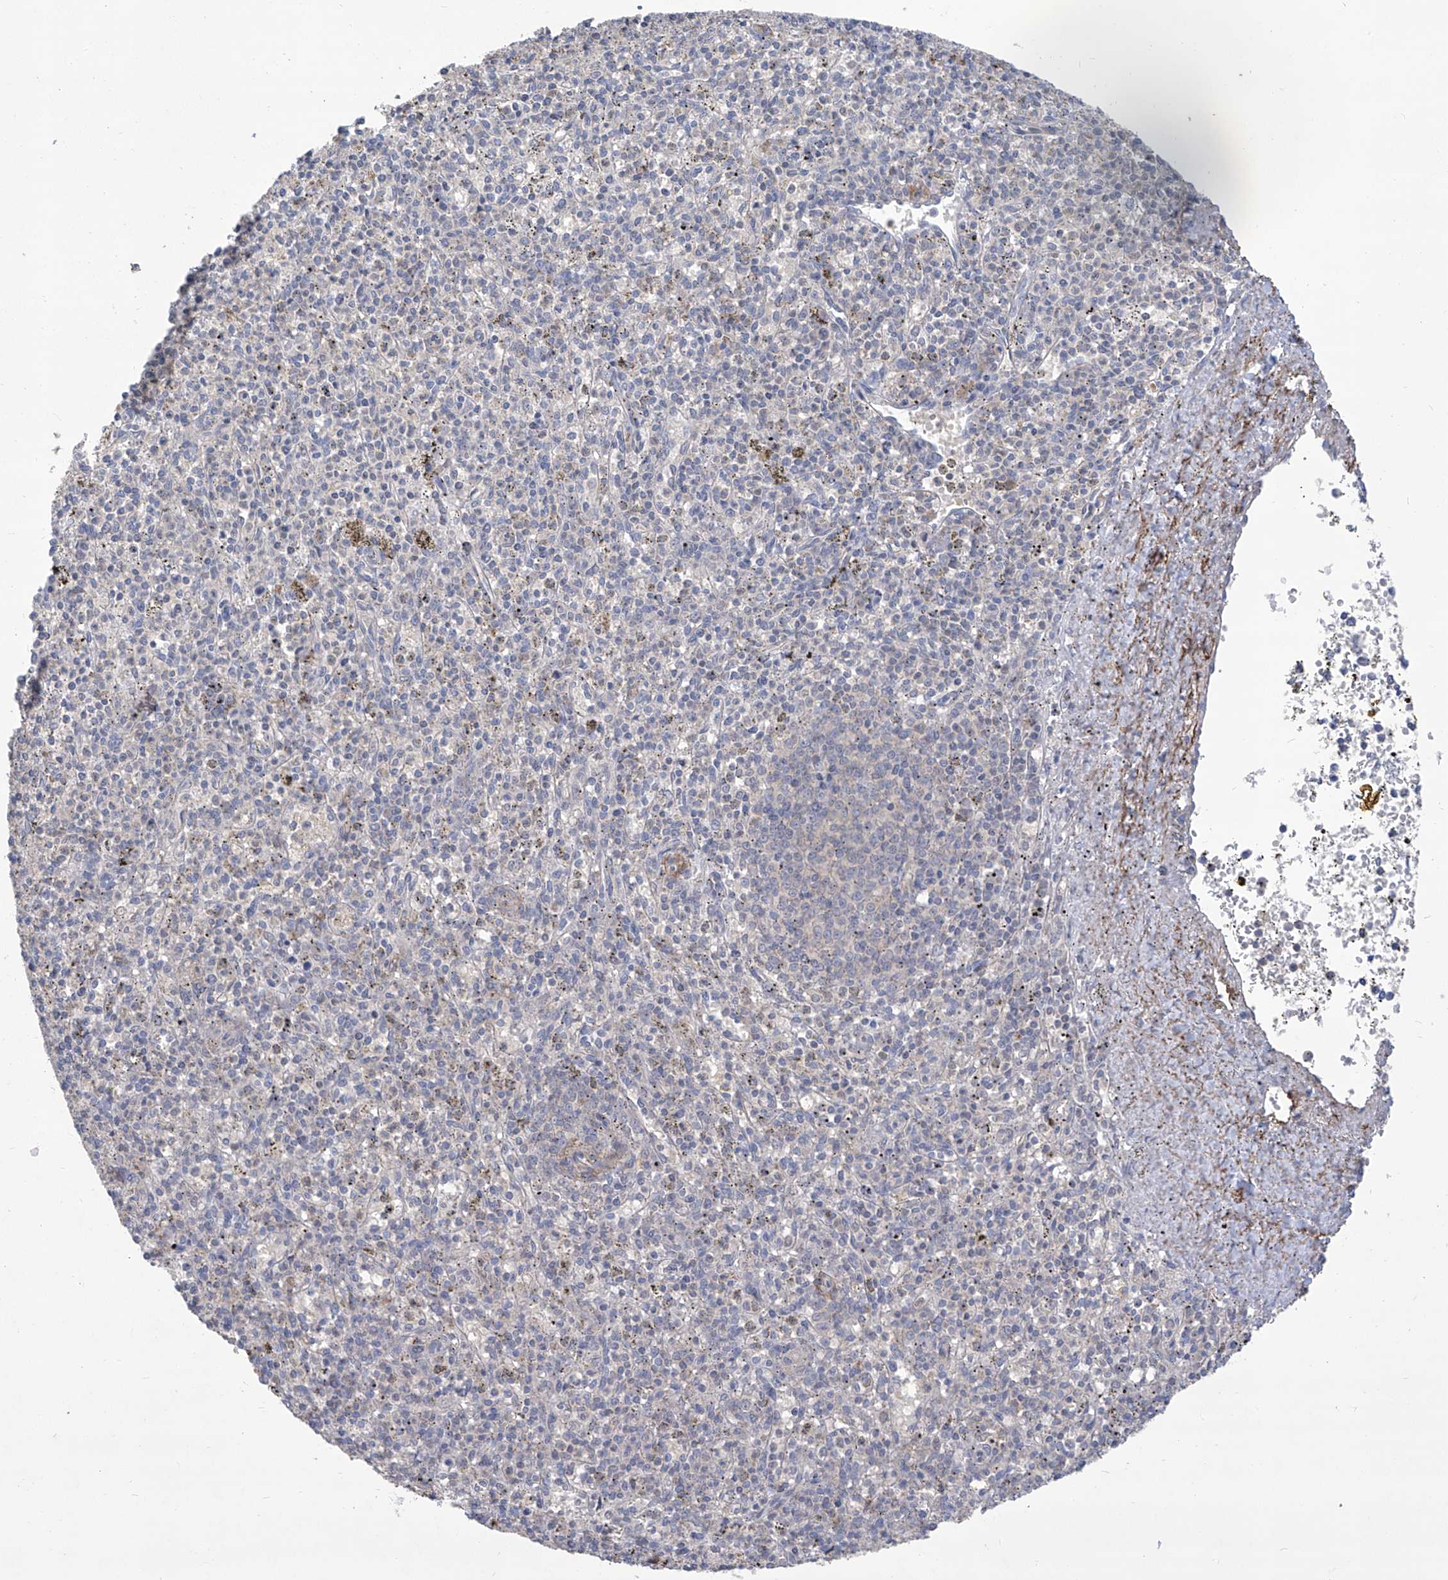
{"staining": {"intensity": "negative", "quantity": "none", "location": "none"}, "tissue": "spleen", "cell_type": "Cells in red pulp", "image_type": "normal", "snomed": [{"axis": "morphology", "description": "Normal tissue, NOS"}, {"axis": "topography", "description": "Spleen"}], "caption": "Cells in red pulp are negative for brown protein staining in normal spleen. (Immunohistochemistry, brightfield microscopy, high magnification).", "gene": "TXNIP", "patient": {"sex": "male", "age": 72}}